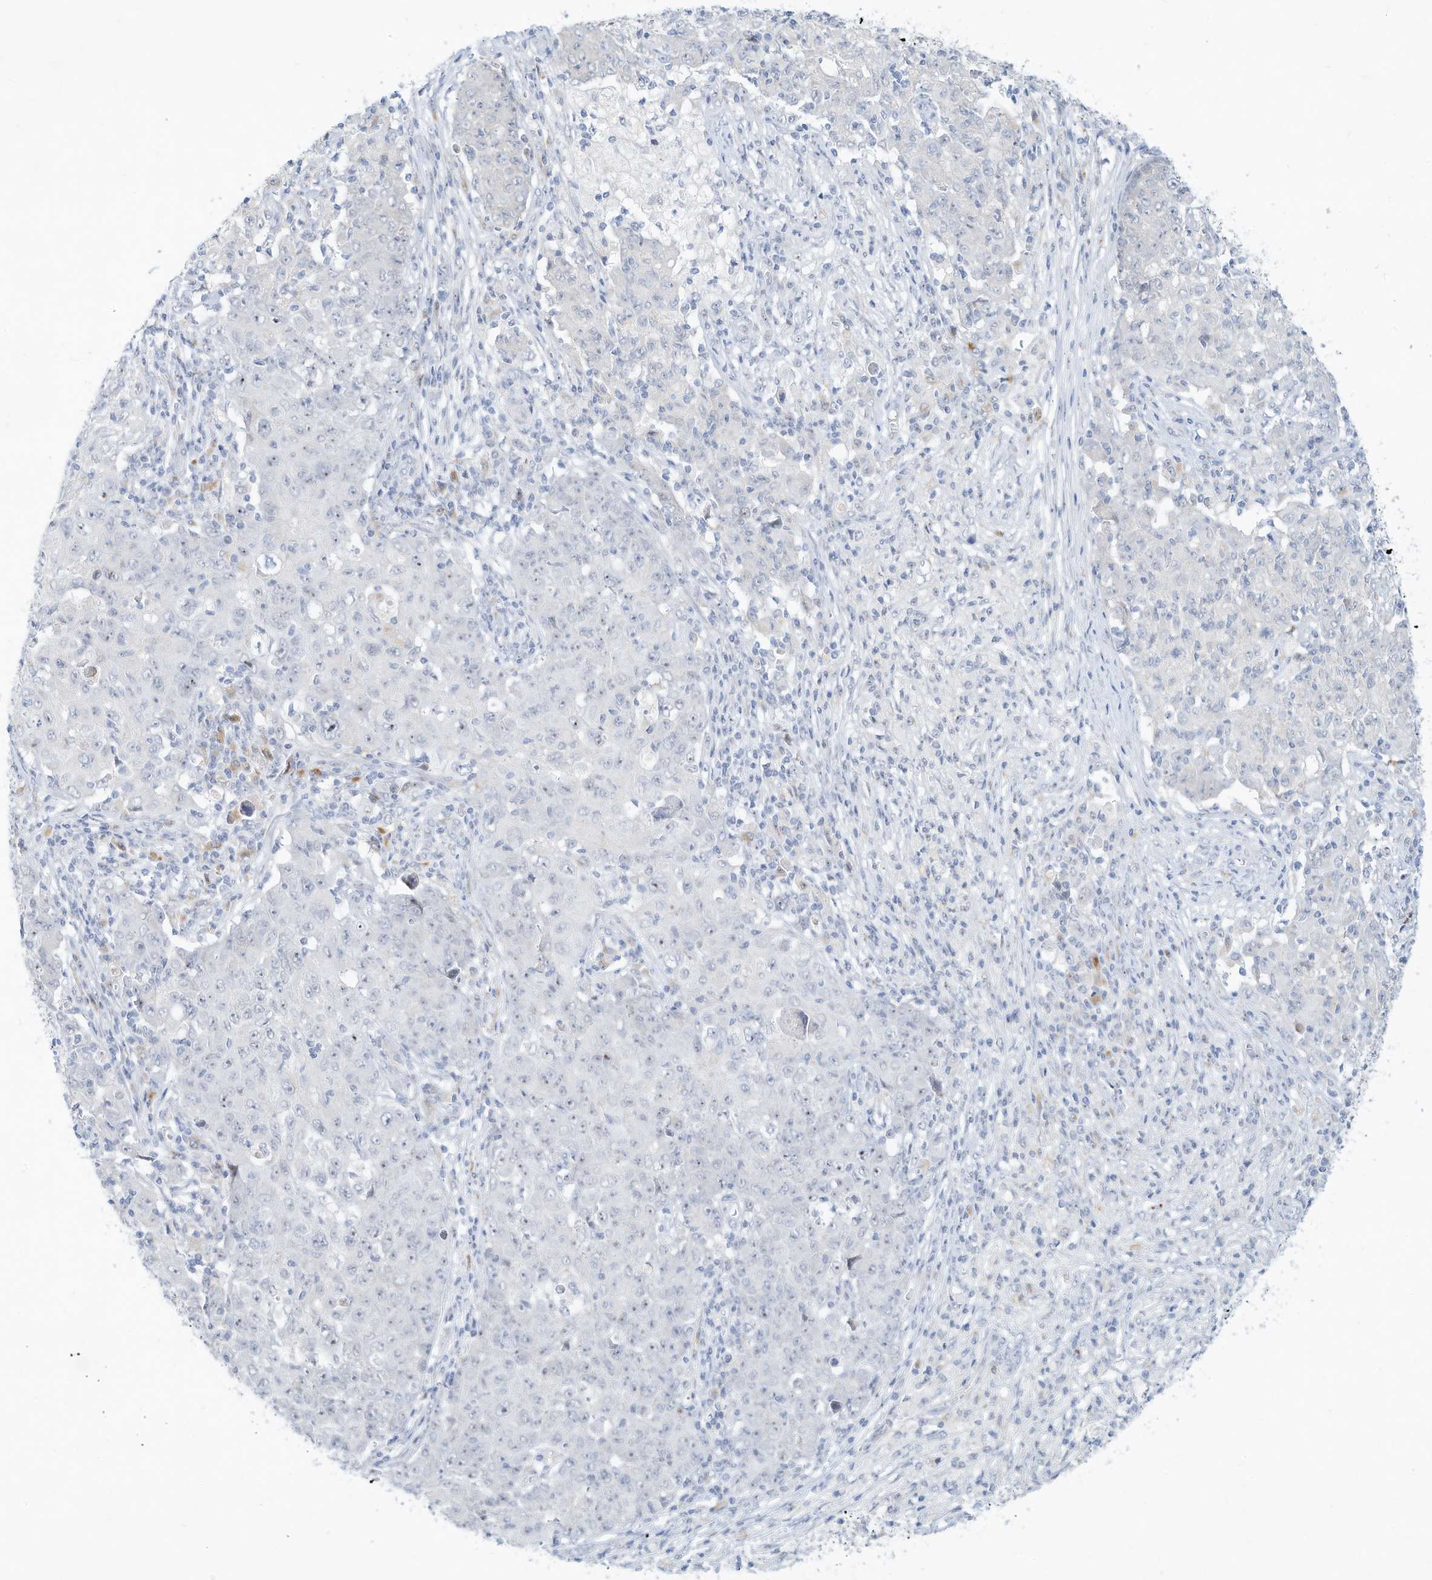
{"staining": {"intensity": "negative", "quantity": "none", "location": "none"}, "tissue": "ovarian cancer", "cell_type": "Tumor cells", "image_type": "cancer", "snomed": [{"axis": "morphology", "description": "Carcinoma, endometroid"}, {"axis": "topography", "description": "Ovary"}], "caption": "Immunohistochemical staining of ovarian cancer (endometroid carcinoma) displays no significant positivity in tumor cells.", "gene": "PAK6", "patient": {"sex": "female", "age": 42}}